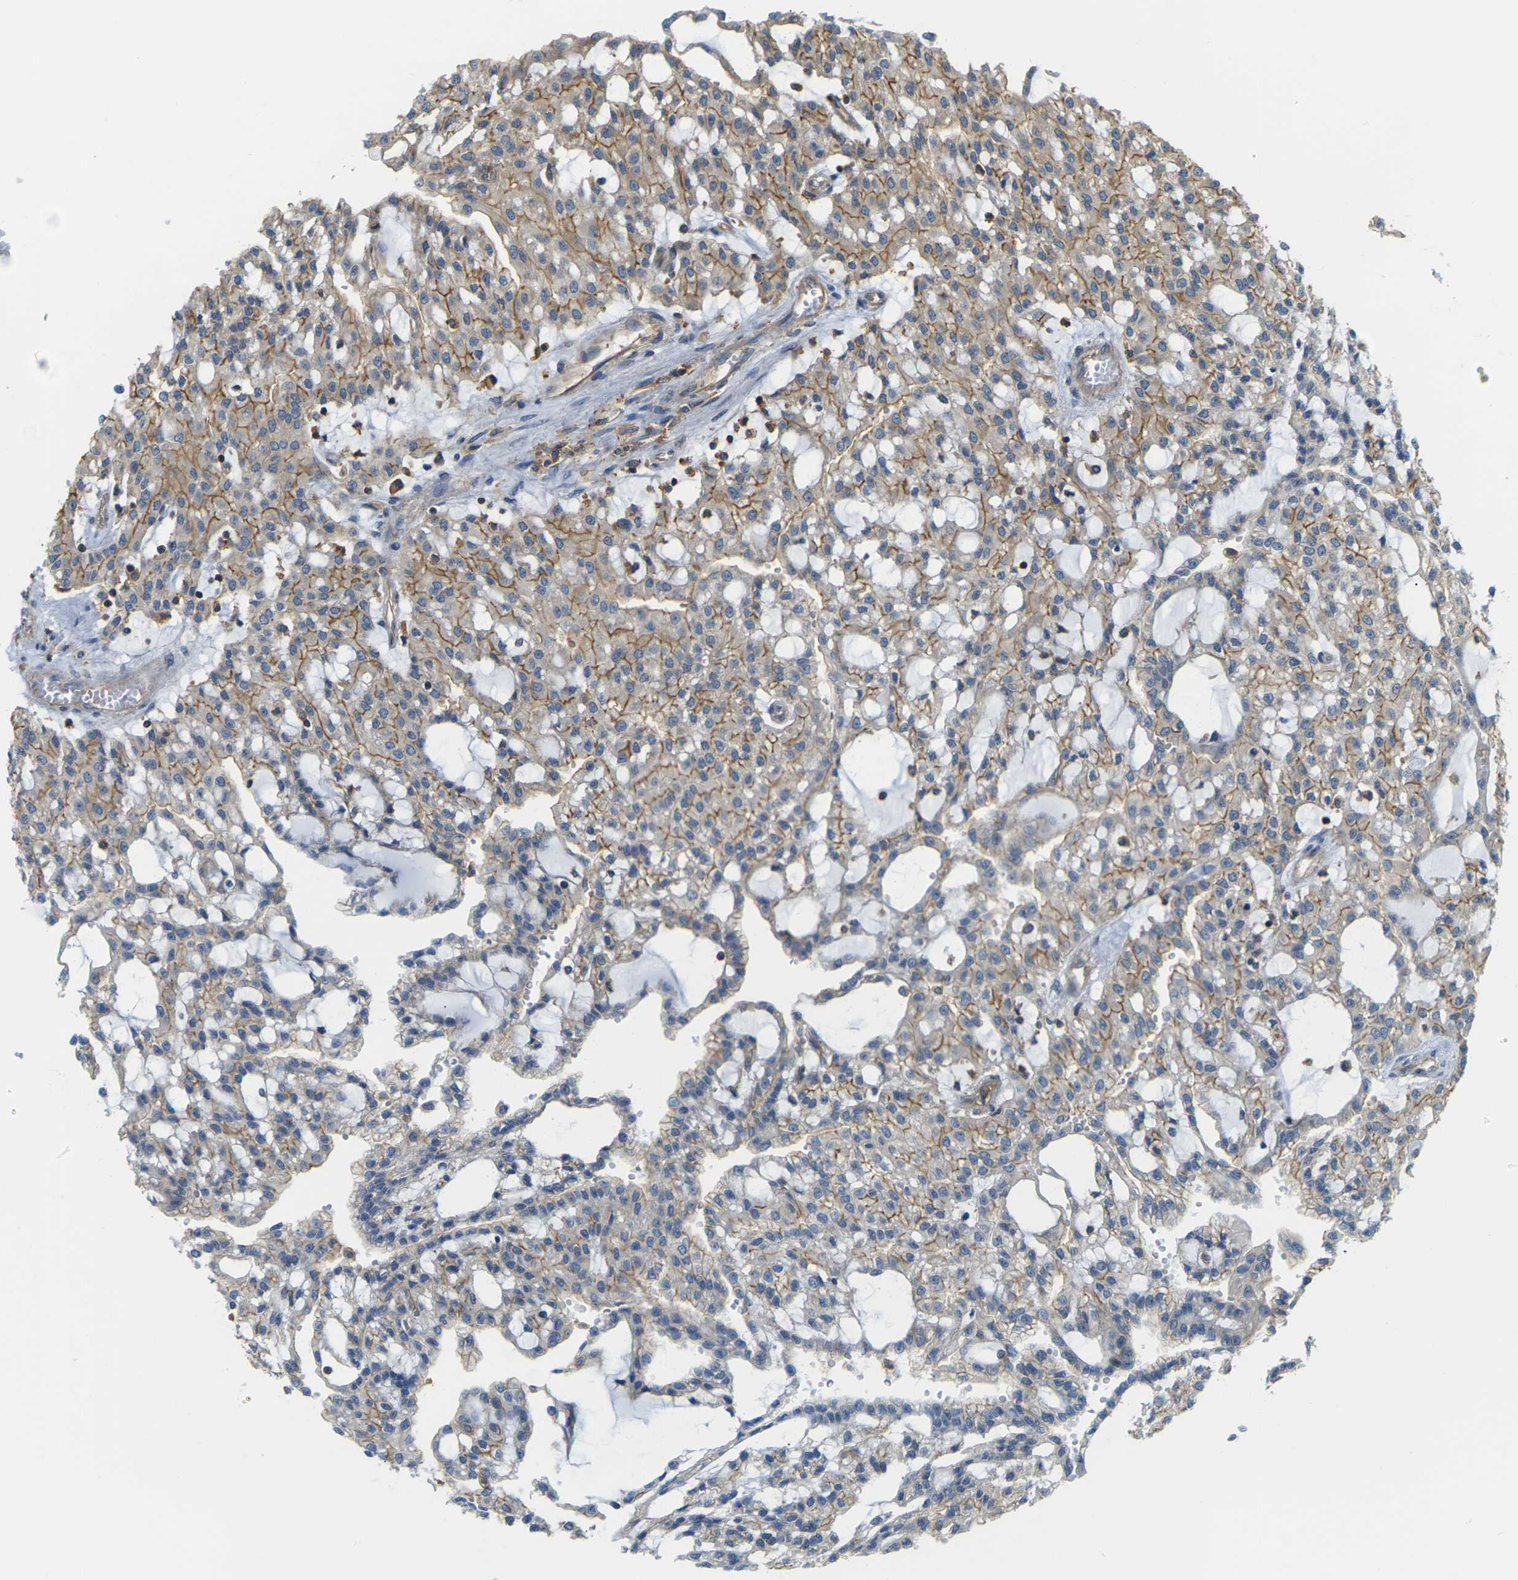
{"staining": {"intensity": "moderate", "quantity": "25%-75%", "location": "cytoplasmic/membranous"}, "tissue": "renal cancer", "cell_type": "Tumor cells", "image_type": "cancer", "snomed": [{"axis": "morphology", "description": "Adenocarcinoma, NOS"}, {"axis": "topography", "description": "Kidney"}], "caption": "A brown stain highlights moderate cytoplasmic/membranous positivity of a protein in renal cancer tumor cells.", "gene": "IQGAP1", "patient": {"sex": "male", "age": 63}}